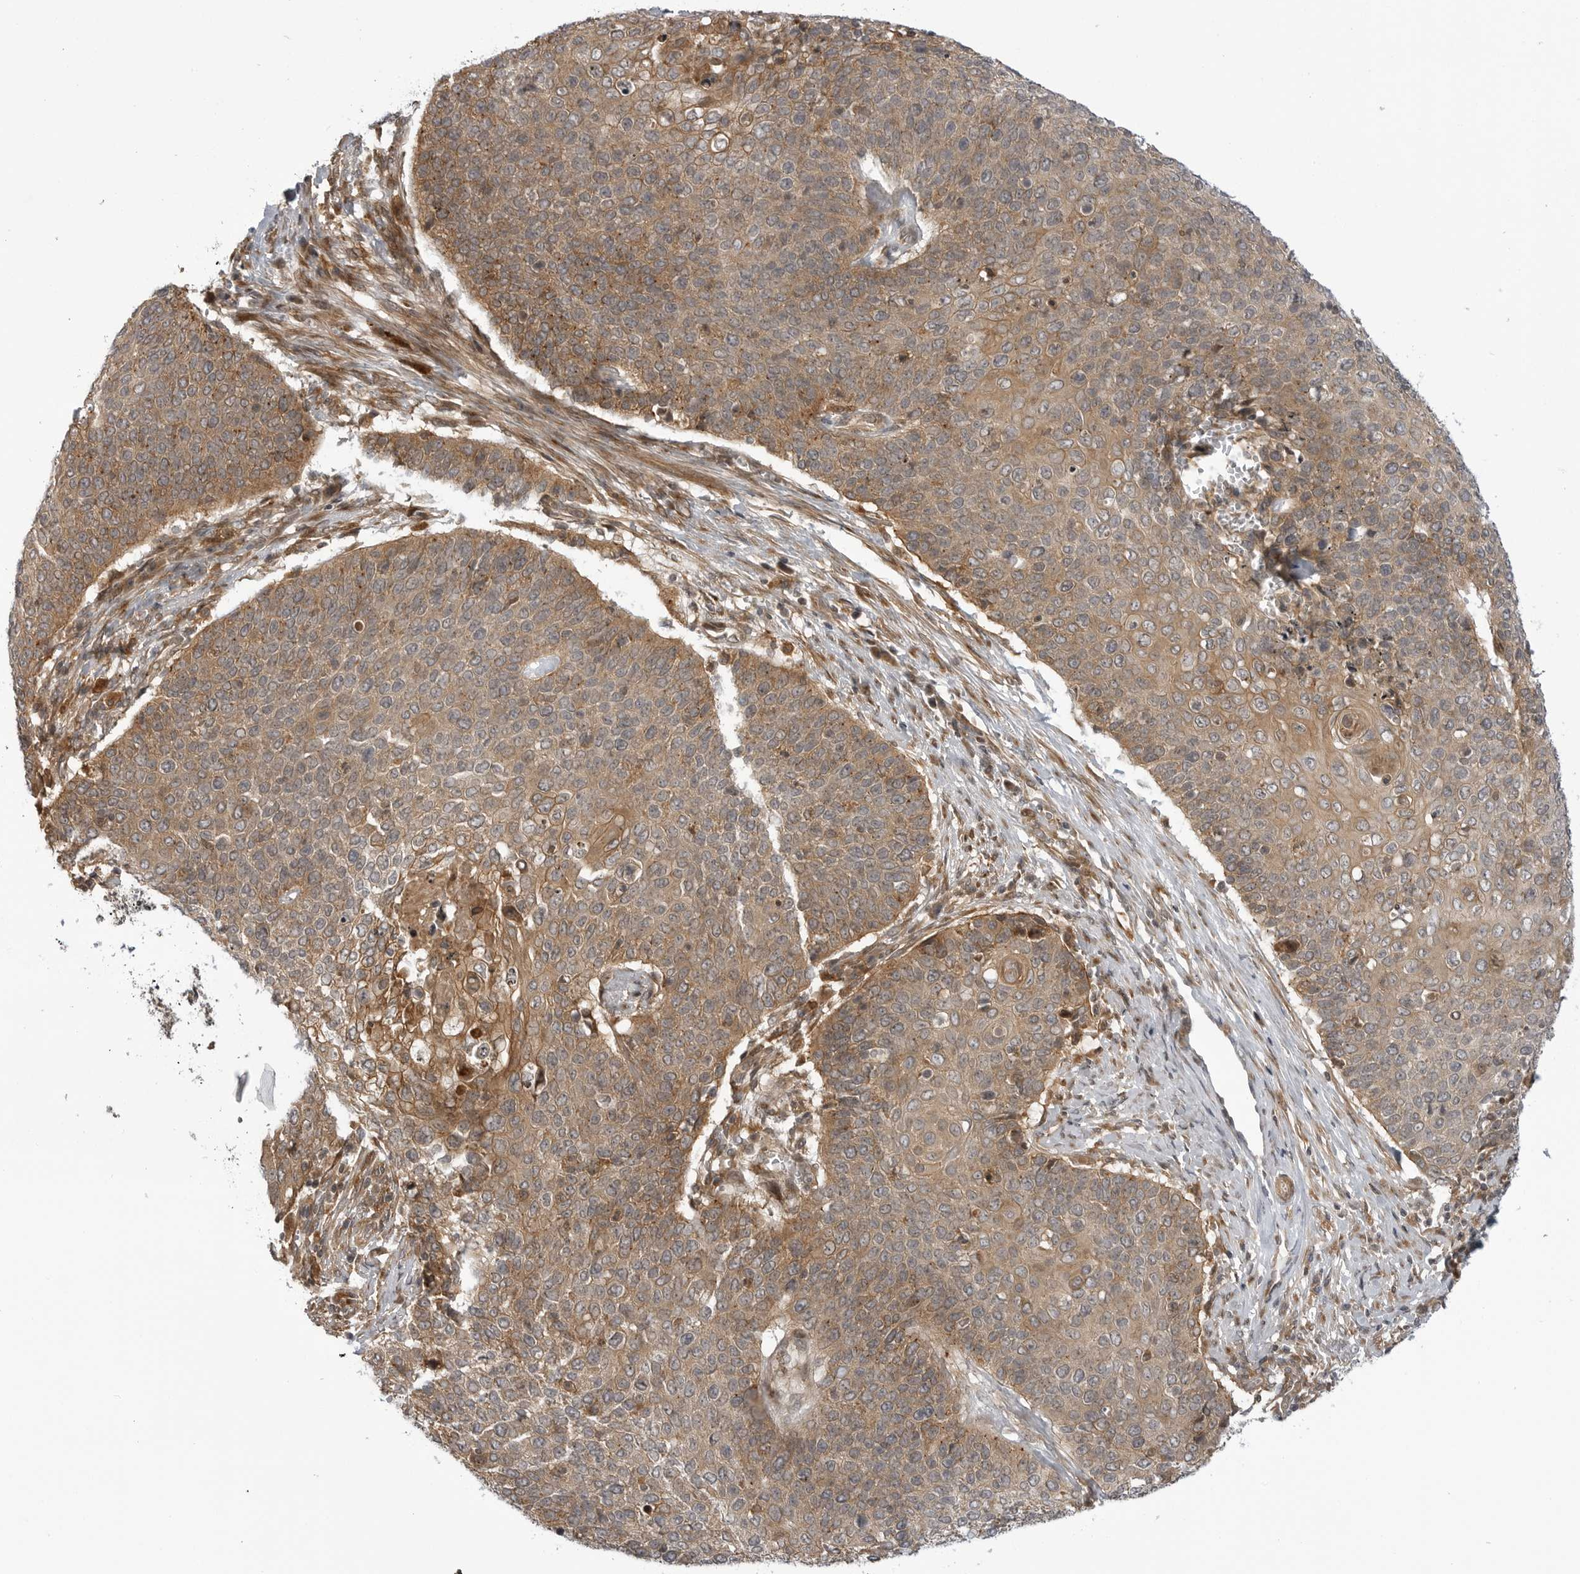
{"staining": {"intensity": "moderate", "quantity": ">75%", "location": "cytoplasmic/membranous"}, "tissue": "cervical cancer", "cell_type": "Tumor cells", "image_type": "cancer", "snomed": [{"axis": "morphology", "description": "Squamous cell carcinoma, NOS"}, {"axis": "topography", "description": "Cervix"}], "caption": "A medium amount of moderate cytoplasmic/membranous positivity is present in approximately >75% of tumor cells in cervical cancer (squamous cell carcinoma) tissue.", "gene": "LRRC45", "patient": {"sex": "female", "age": 39}}